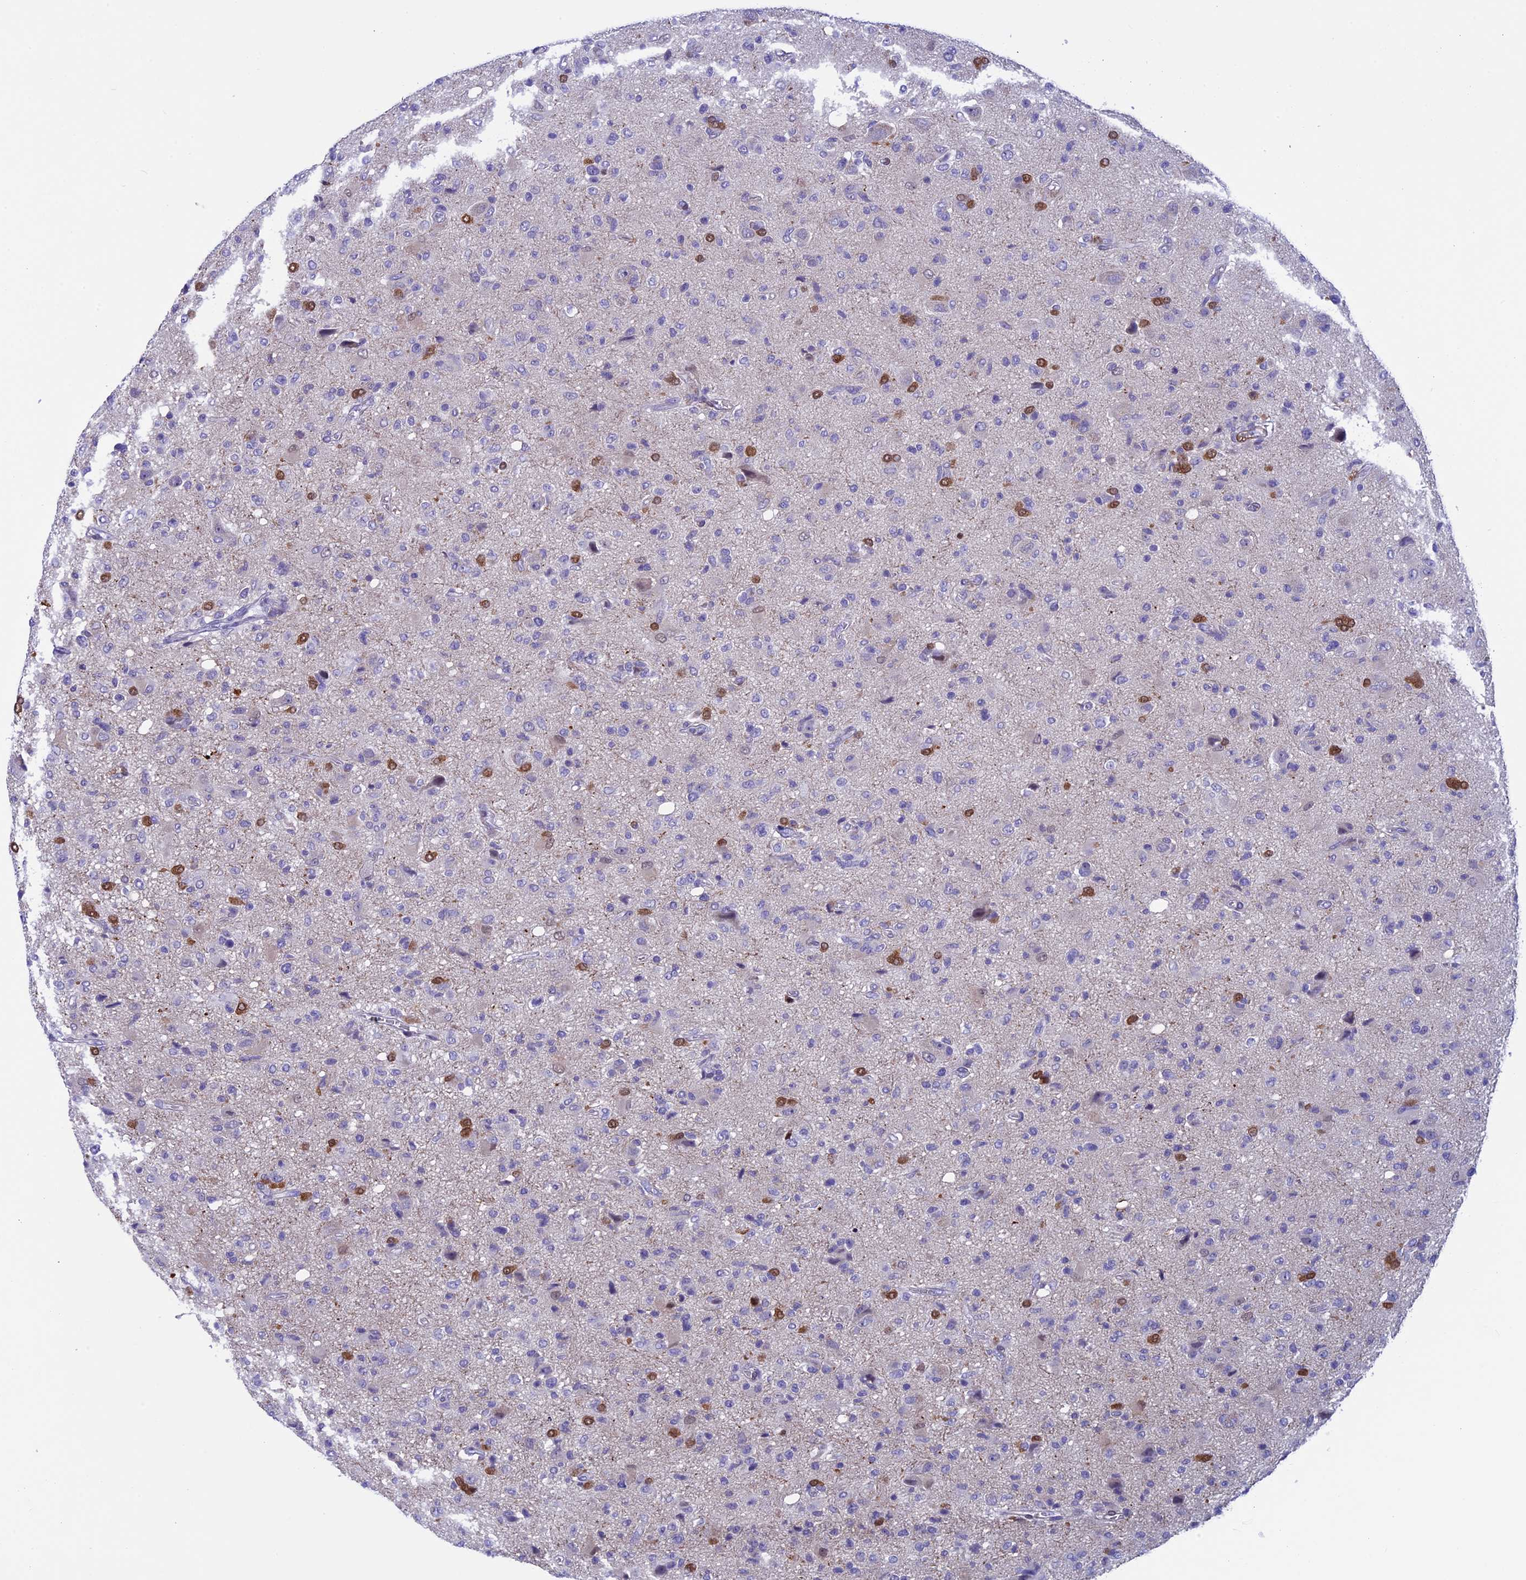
{"staining": {"intensity": "negative", "quantity": "none", "location": "none"}, "tissue": "glioma", "cell_type": "Tumor cells", "image_type": "cancer", "snomed": [{"axis": "morphology", "description": "Glioma, malignant, High grade"}, {"axis": "topography", "description": "Brain"}], "caption": "Tumor cells show no significant protein positivity in malignant high-grade glioma.", "gene": "IGSF6", "patient": {"sex": "female", "age": 57}}